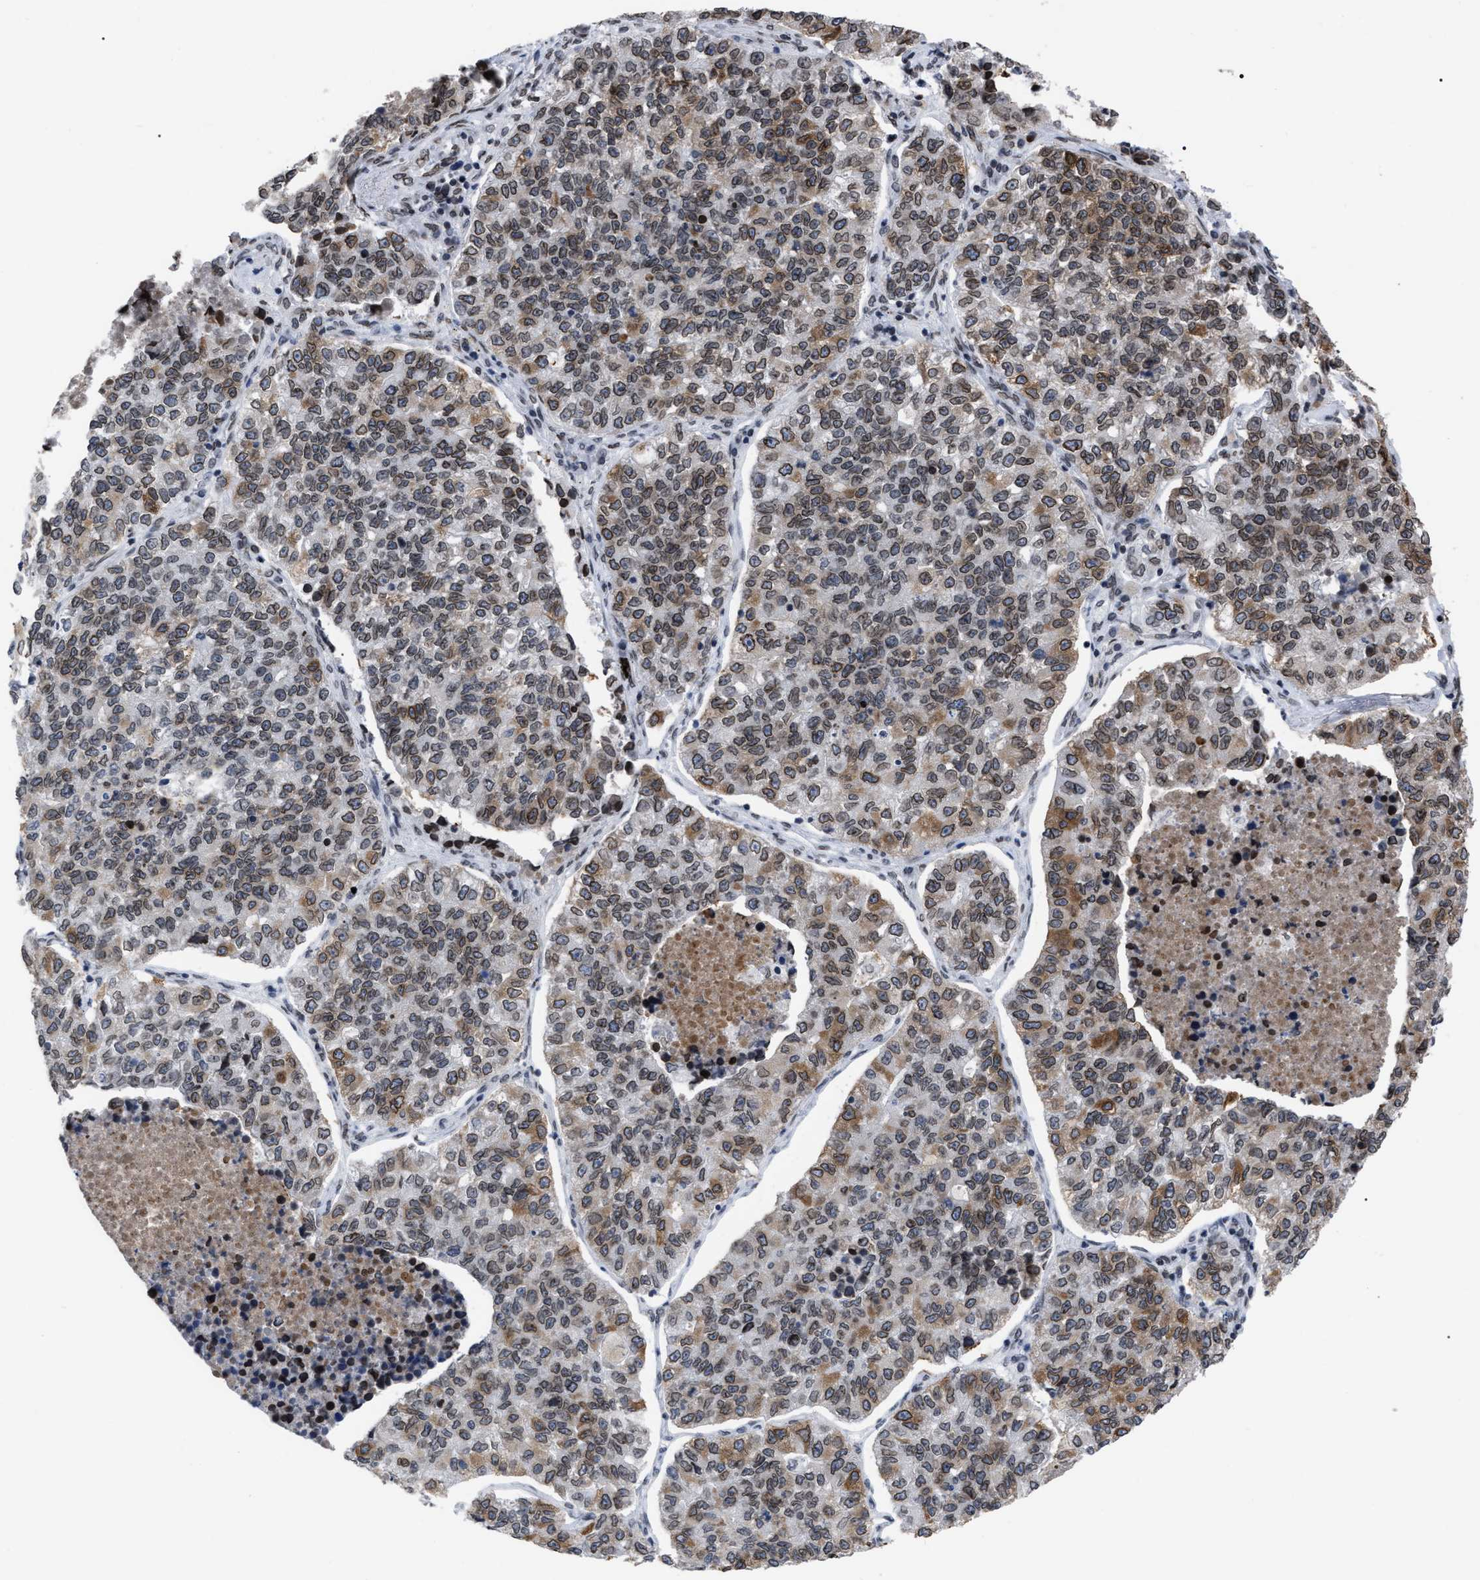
{"staining": {"intensity": "moderate", "quantity": ">75%", "location": "cytoplasmic/membranous,nuclear"}, "tissue": "lung cancer", "cell_type": "Tumor cells", "image_type": "cancer", "snomed": [{"axis": "morphology", "description": "Adenocarcinoma, NOS"}, {"axis": "topography", "description": "Lung"}], "caption": "Brown immunohistochemical staining in lung cancer reveals moderate cytoplasmic/membranous and nuclear expression in about >75% of tumor cells.", "gene": "TPR", "patient": {"sex": "male", "age": 49}}